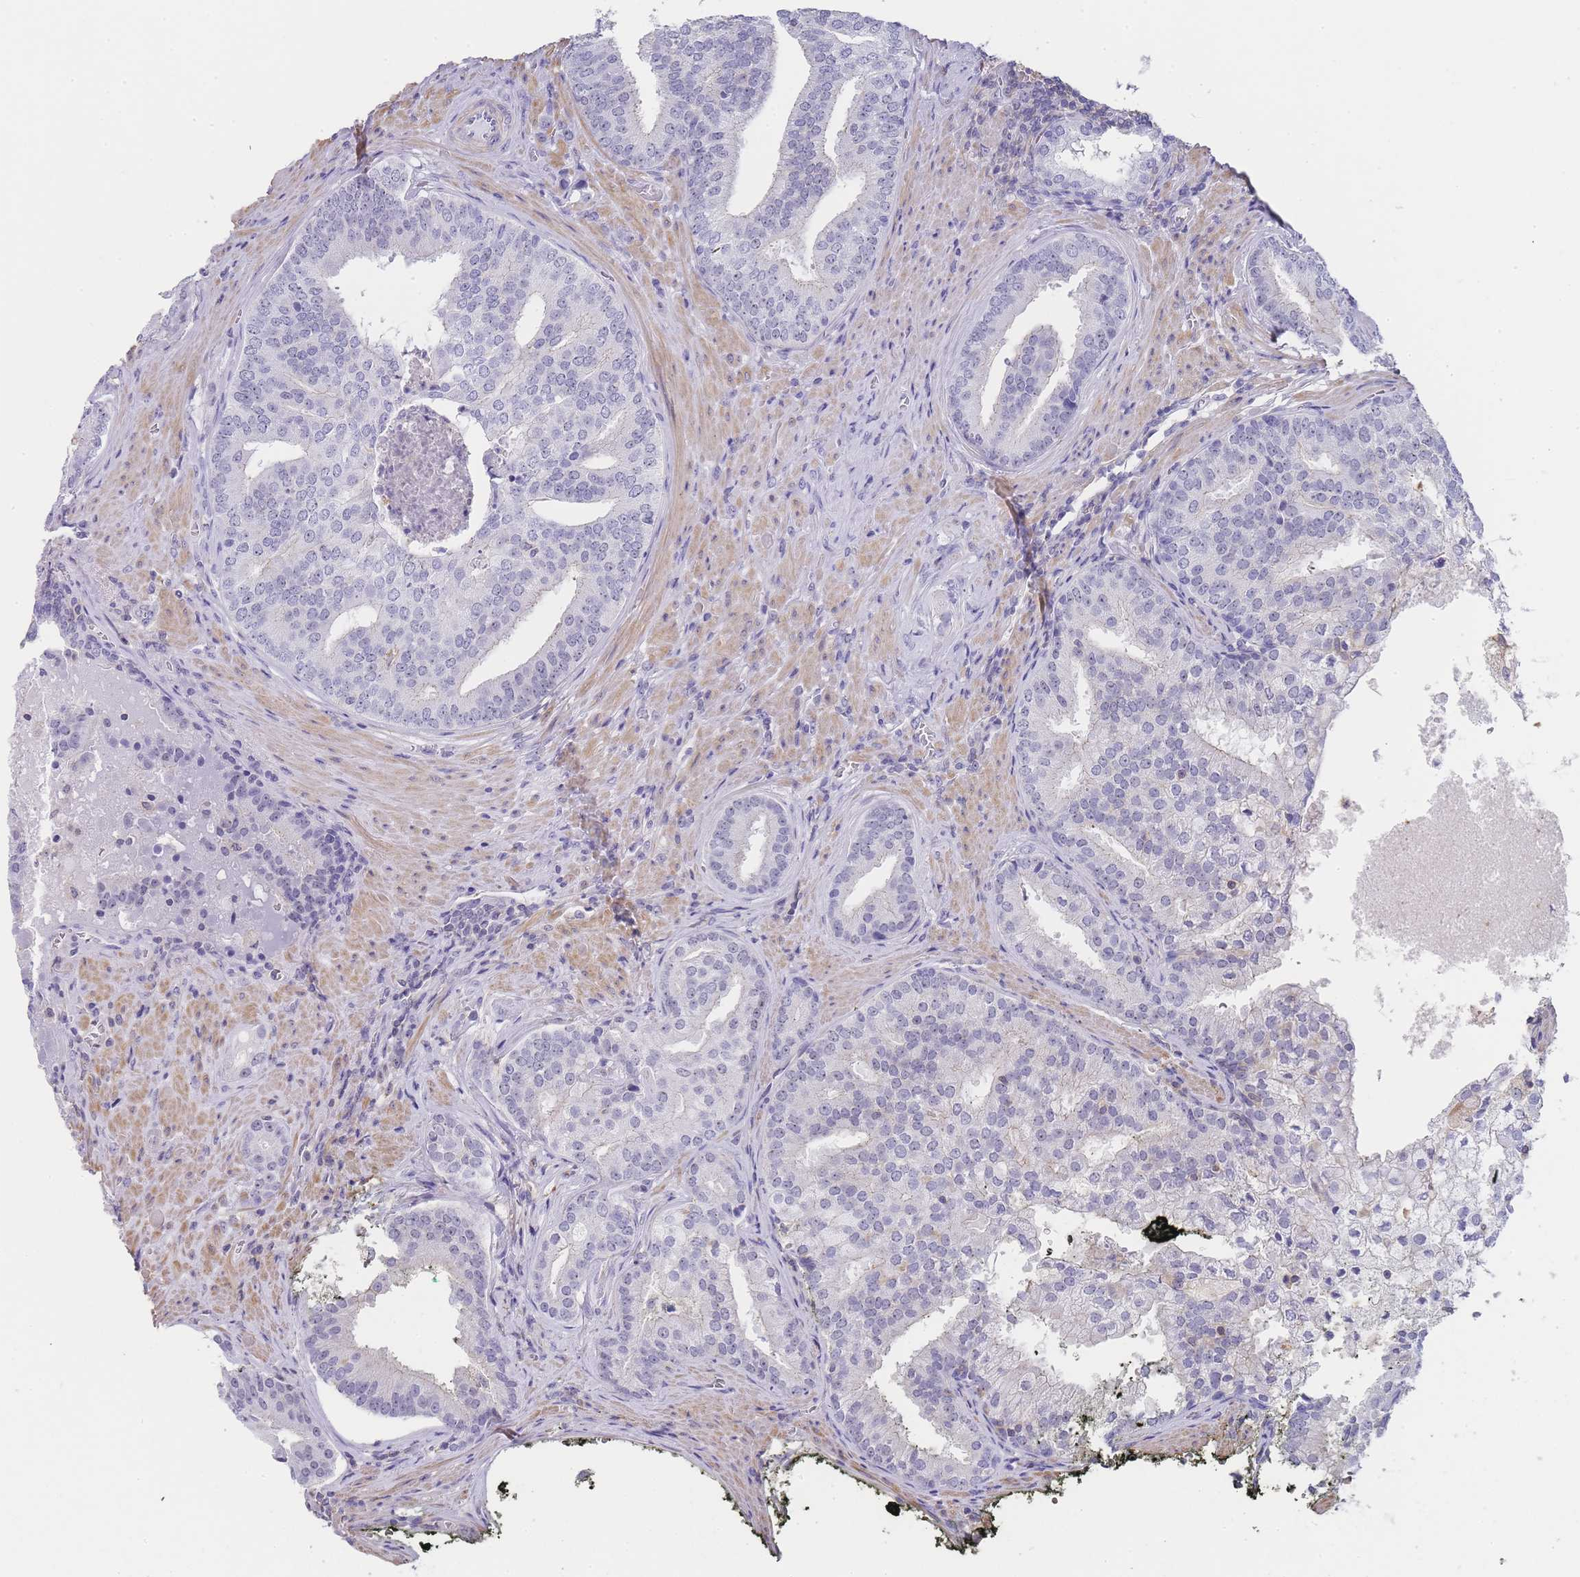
{"staining": {"intensity": "weak", "quantity": "<25%", "location": "nuclear"}, "tissue": "prostate cancer", "cell_type": "Tumor cells", "image_type": "cancer", "snomed": [{"axis": "morphology", "description": "Adenocarcinoma, High grade"}, {"axis": "topography", "description": "Prostate"}], "caption": "High power microscopy histopathology image of an IHC micrograph of prostate cancer, revealing no significant expression in tumor cells.", "gene": "NOP14", "patient": {"sex": "male", "age": 55}}